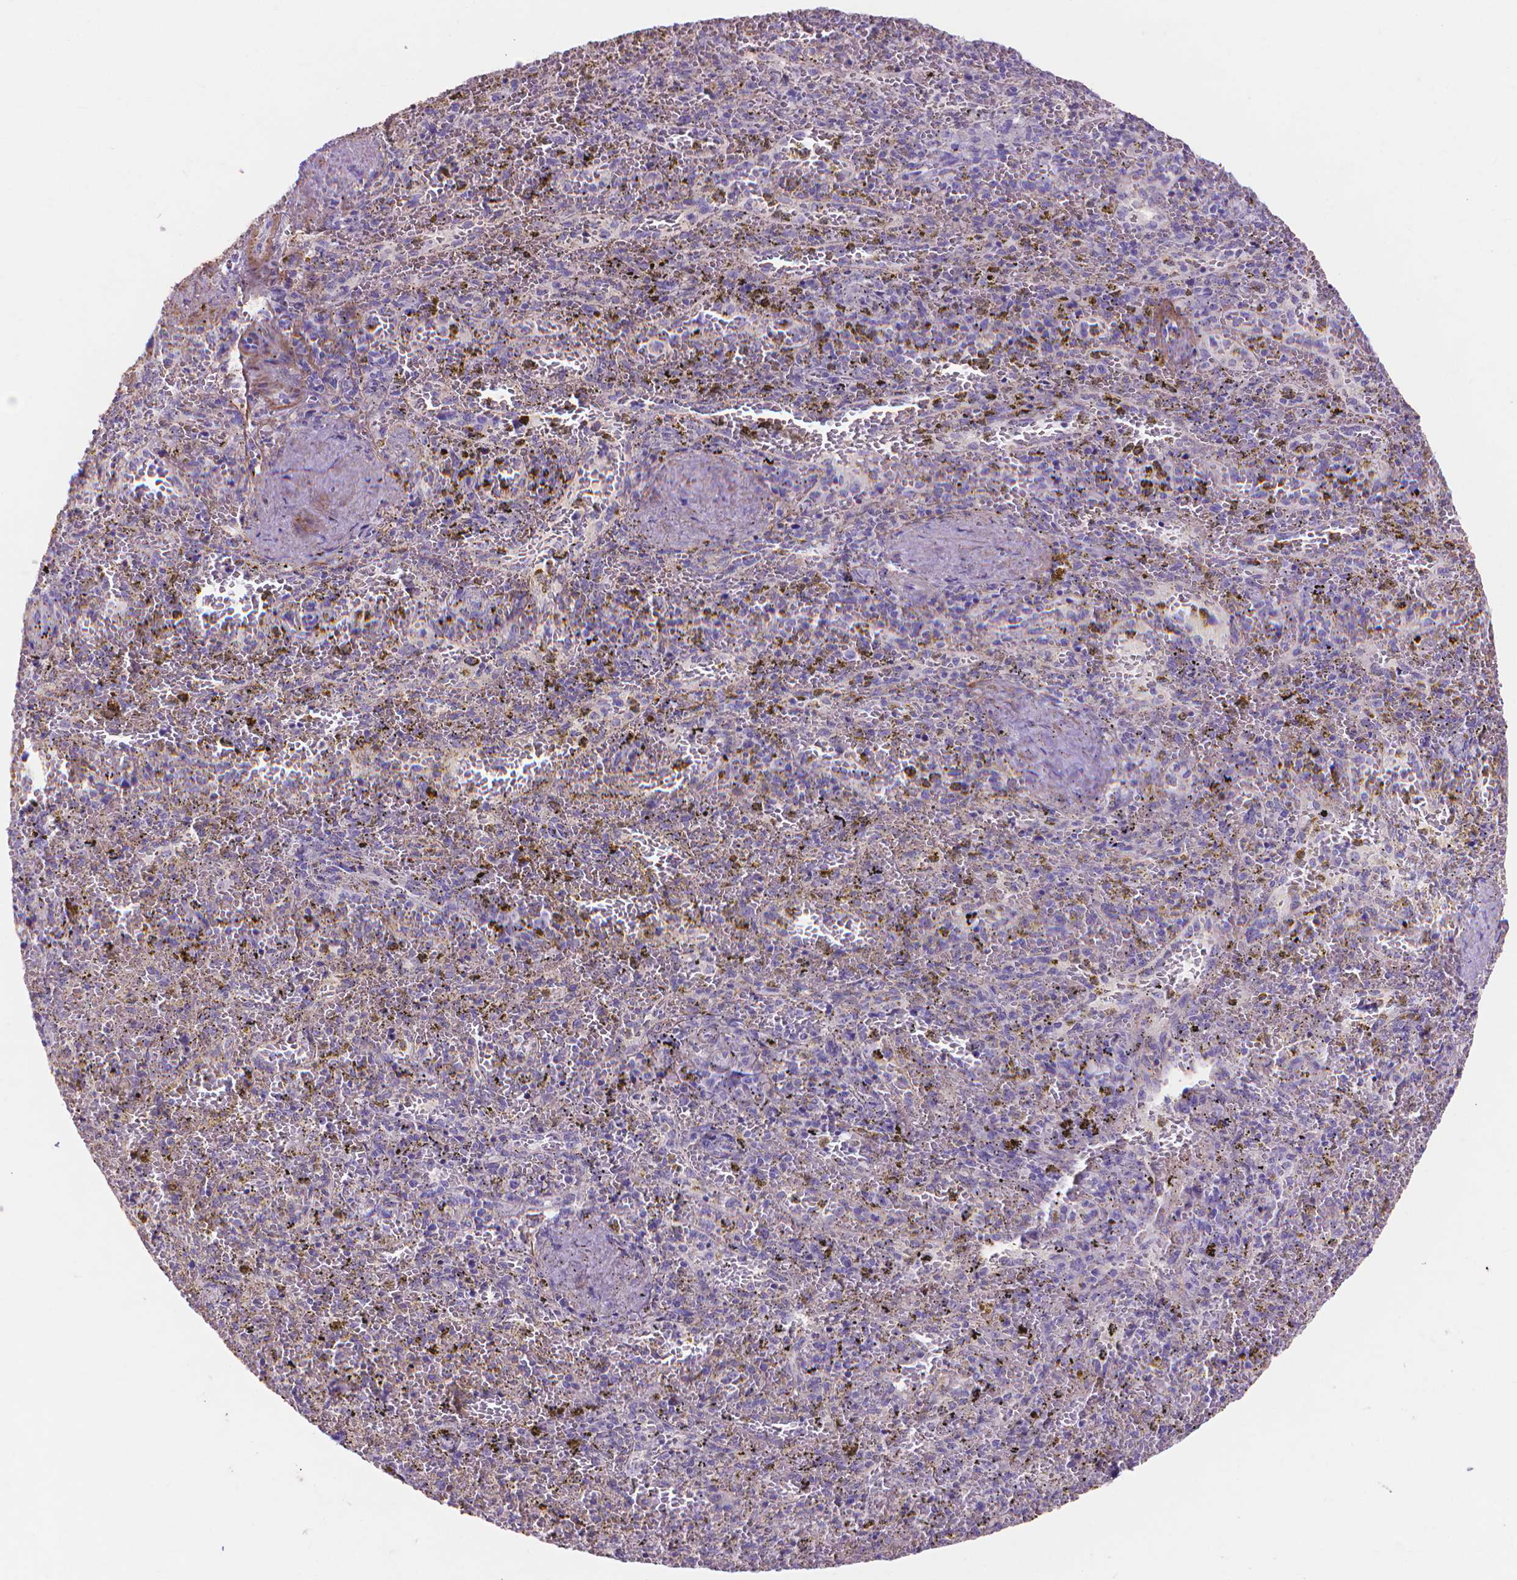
{"staining": {"intensity": "negative", "quantity": "none", "location": "none"}, "tissue": "spleen", "cell_type": "Cells in red pulp", "image_type": "normal", "snomed": [{"axis": "morphology", "description": "Normal tissue, NOS"}, {"axis": "topography", "description": "Spleen"}], "caption": "Immunohistochemistry (IHC) photomicrograph of benign spleen: spleen stained with DAB (3,3'-diaminobenzidine) exhibits no significant protein positivity in cells in red pulp.", "gene": "MBLAC1", "patient": {"sex": "female", "age": 50}}